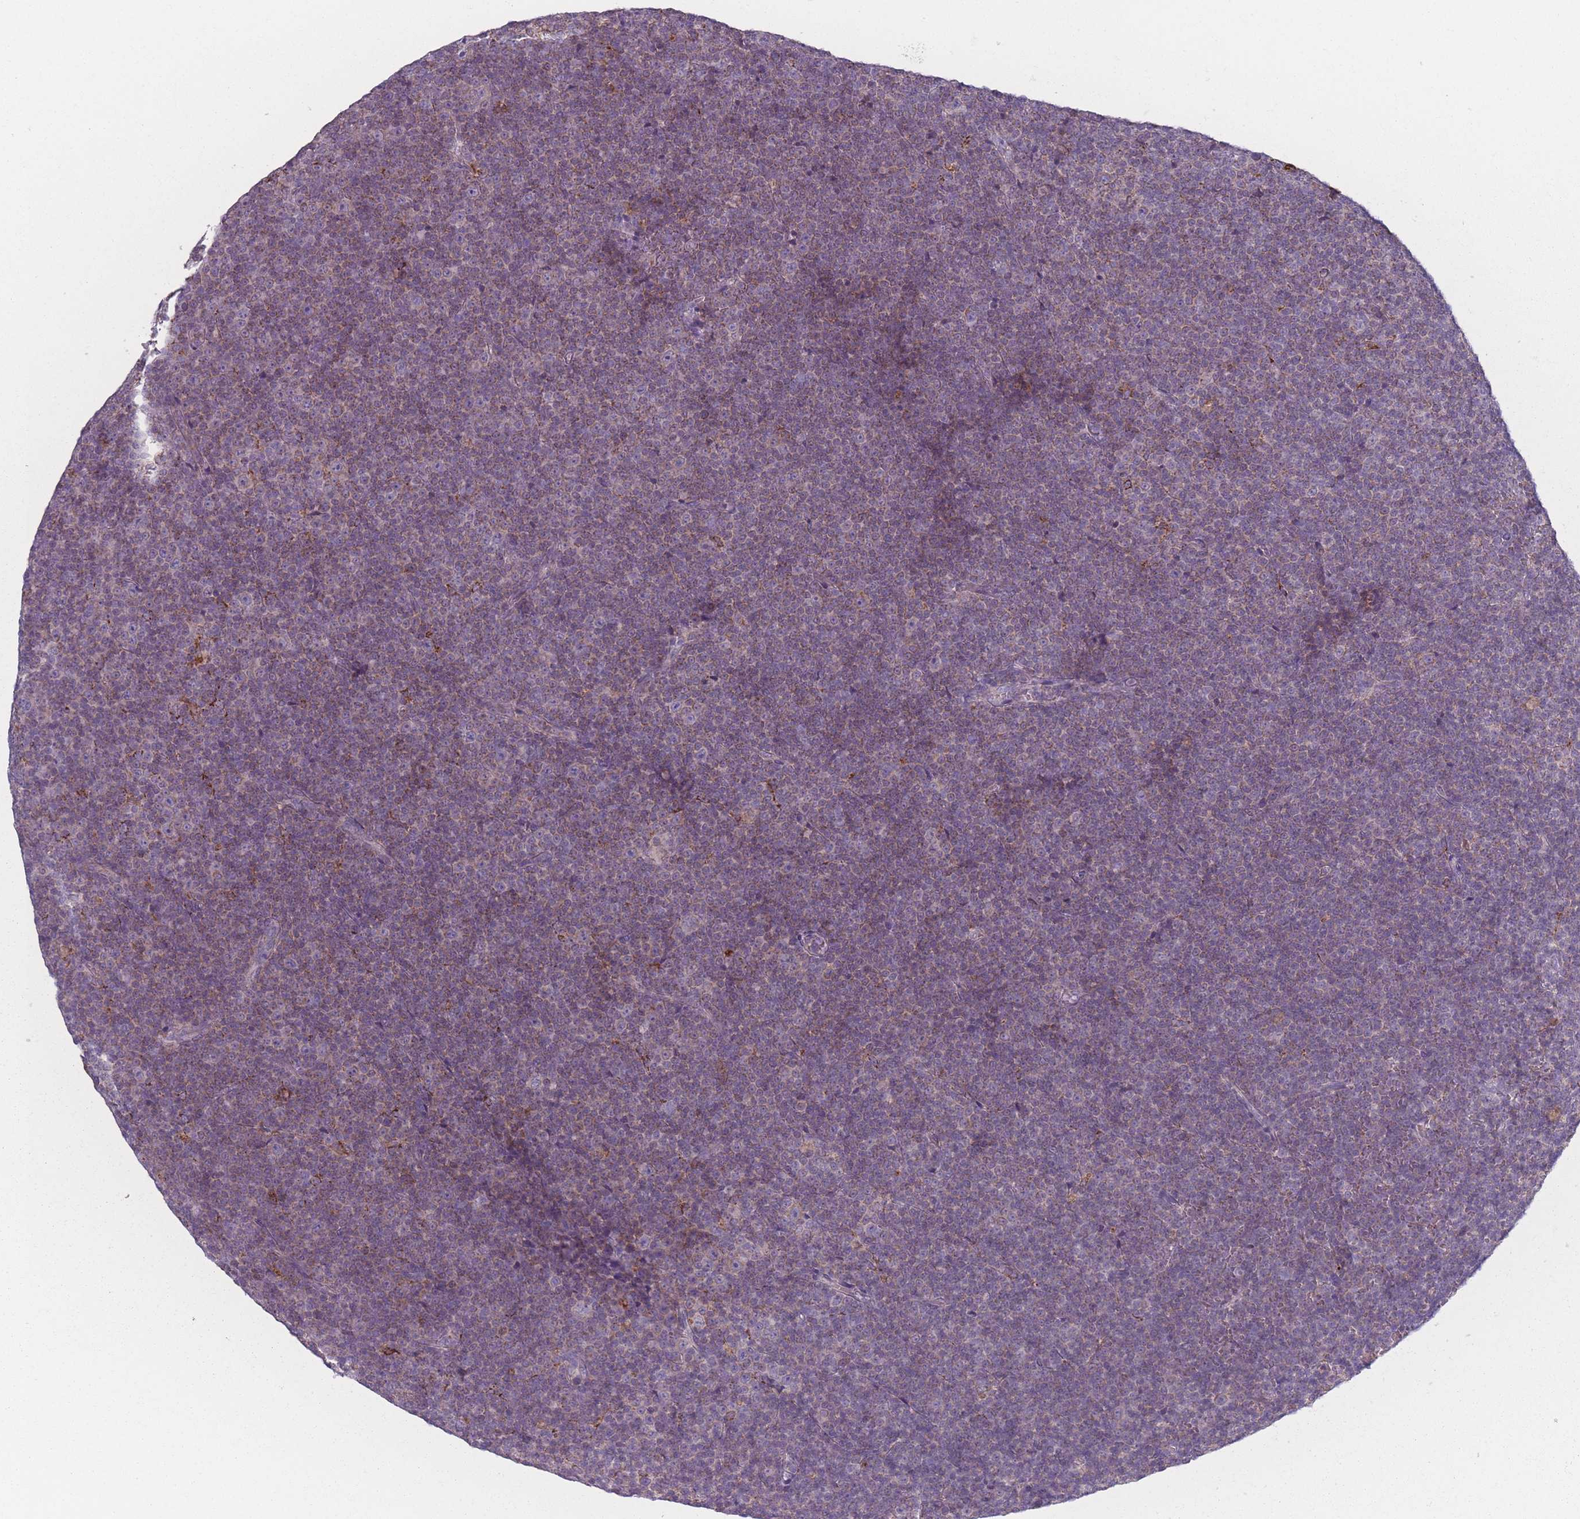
{"staining": {"intensity": "weak", "quantity": "25%-75%", "location": "cytoplasmic/membranous"}, "tissue": "lymphoma", "cell_type": "Tumor cells", "image_type": "cancer", "snomed": [{"axis": "morphology", "description": "Malignant lymphoma, non-Hodgkin's type, Low grade"}, {"axis": "topography", "description": "Lymph node"}], "caption": "DAB immunohistochemical staining of lymphoma demonstrates weak cytoplasmic/membranous protein positivity in about 25%-75% of tumor cells.", "gene": "PEX11B", "patient": {"sex": "female", "age": 67}}